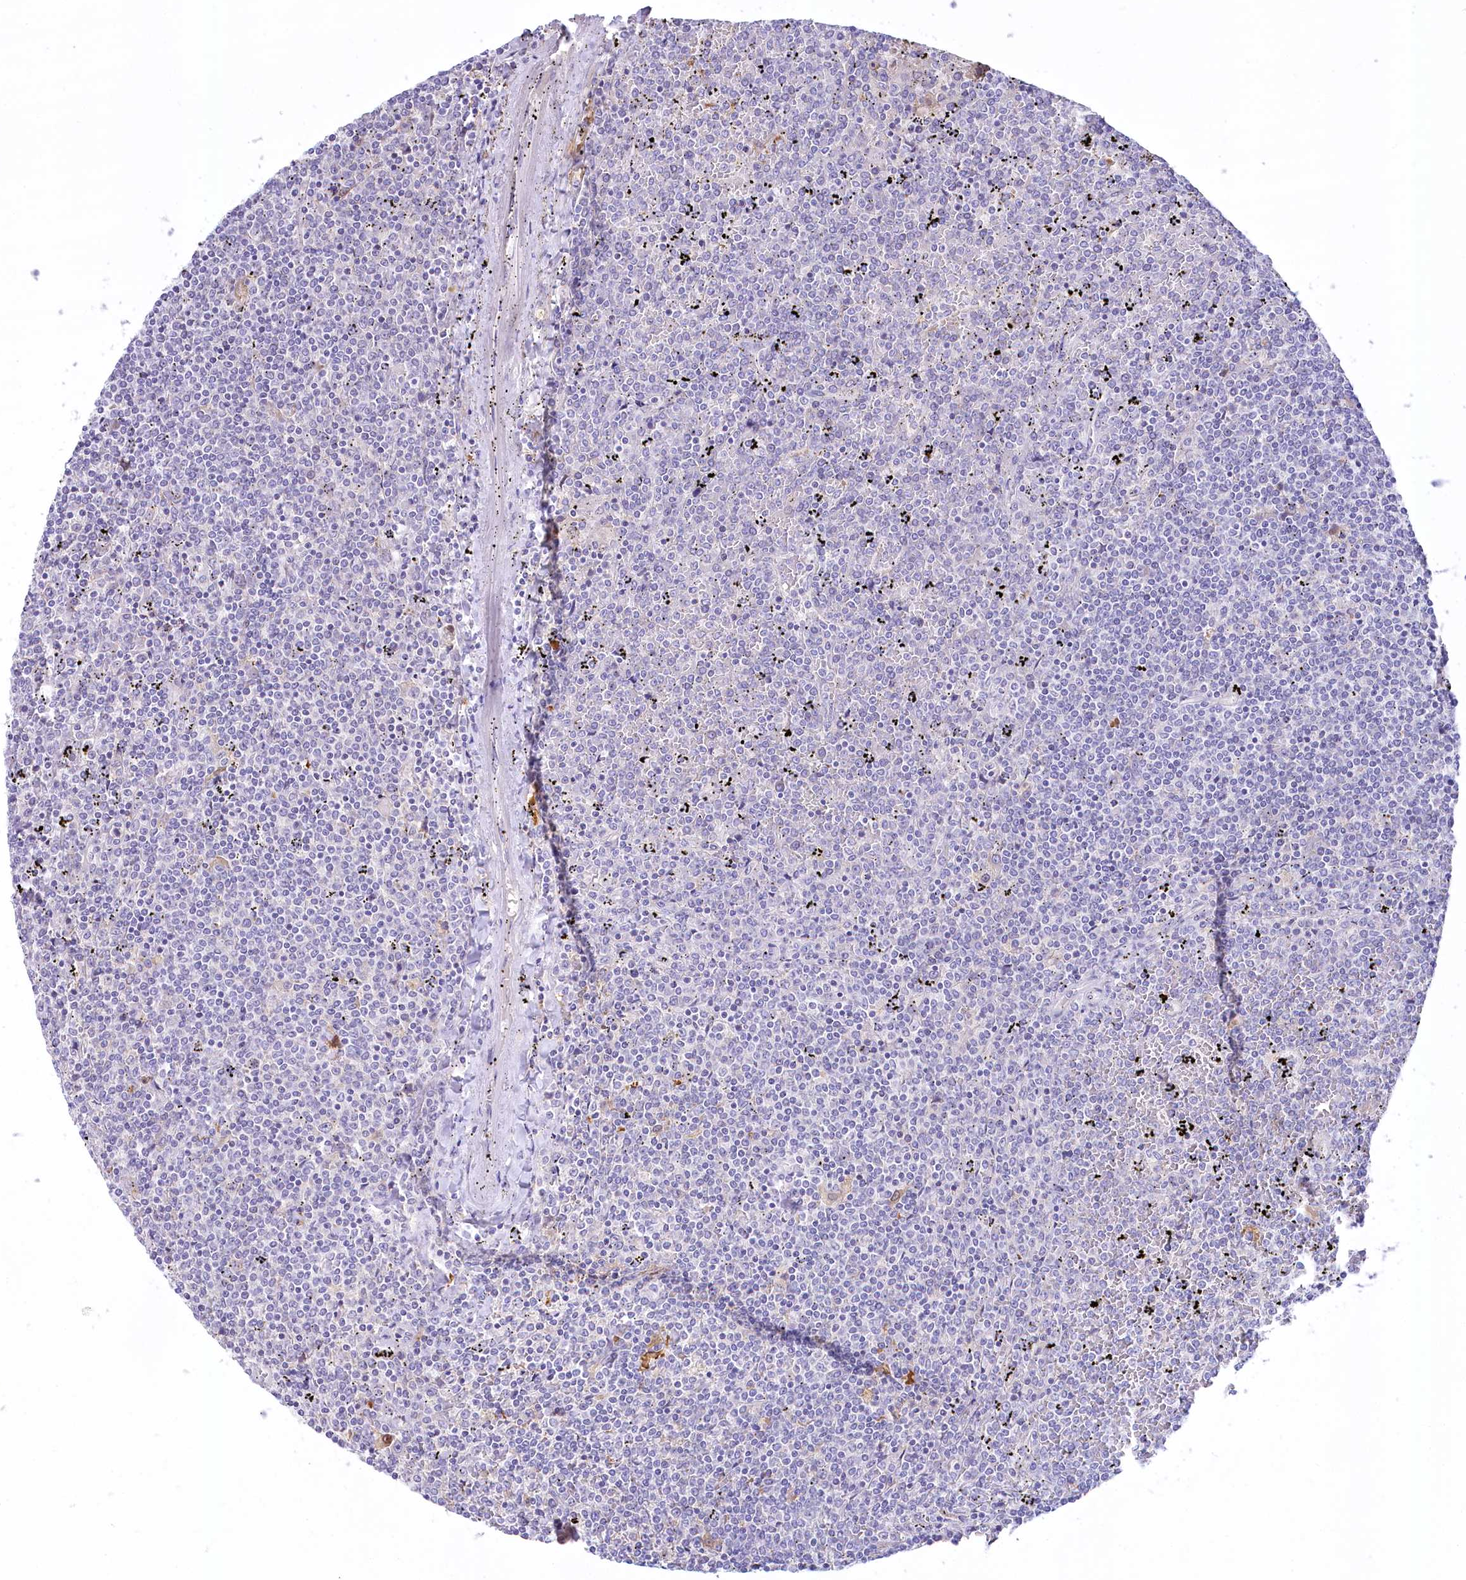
{"staining": {"intensity": "negative", "quantity": "none", "location": "none"}, "tissue": "lymphoma", "cell_type": "Tumor cells", "image_type": "cancer", "snomed": [{"axis": "morphology", "description": "Malignant lymphoma, non-Hodgkin's type, Low grade"}, {"axis": "topography", "description": "Spleen"}], "caption": "IHC of human low-grade malignant lymphoma, non-Hodgkin's type shows no expression in tumor cells. (DAB (3,3'-diaminobenzidine) immunohistochemistry (IHC), high magnification).", "gene": "MYOZ1", "patient": {"sex": "female", "age": 19}}